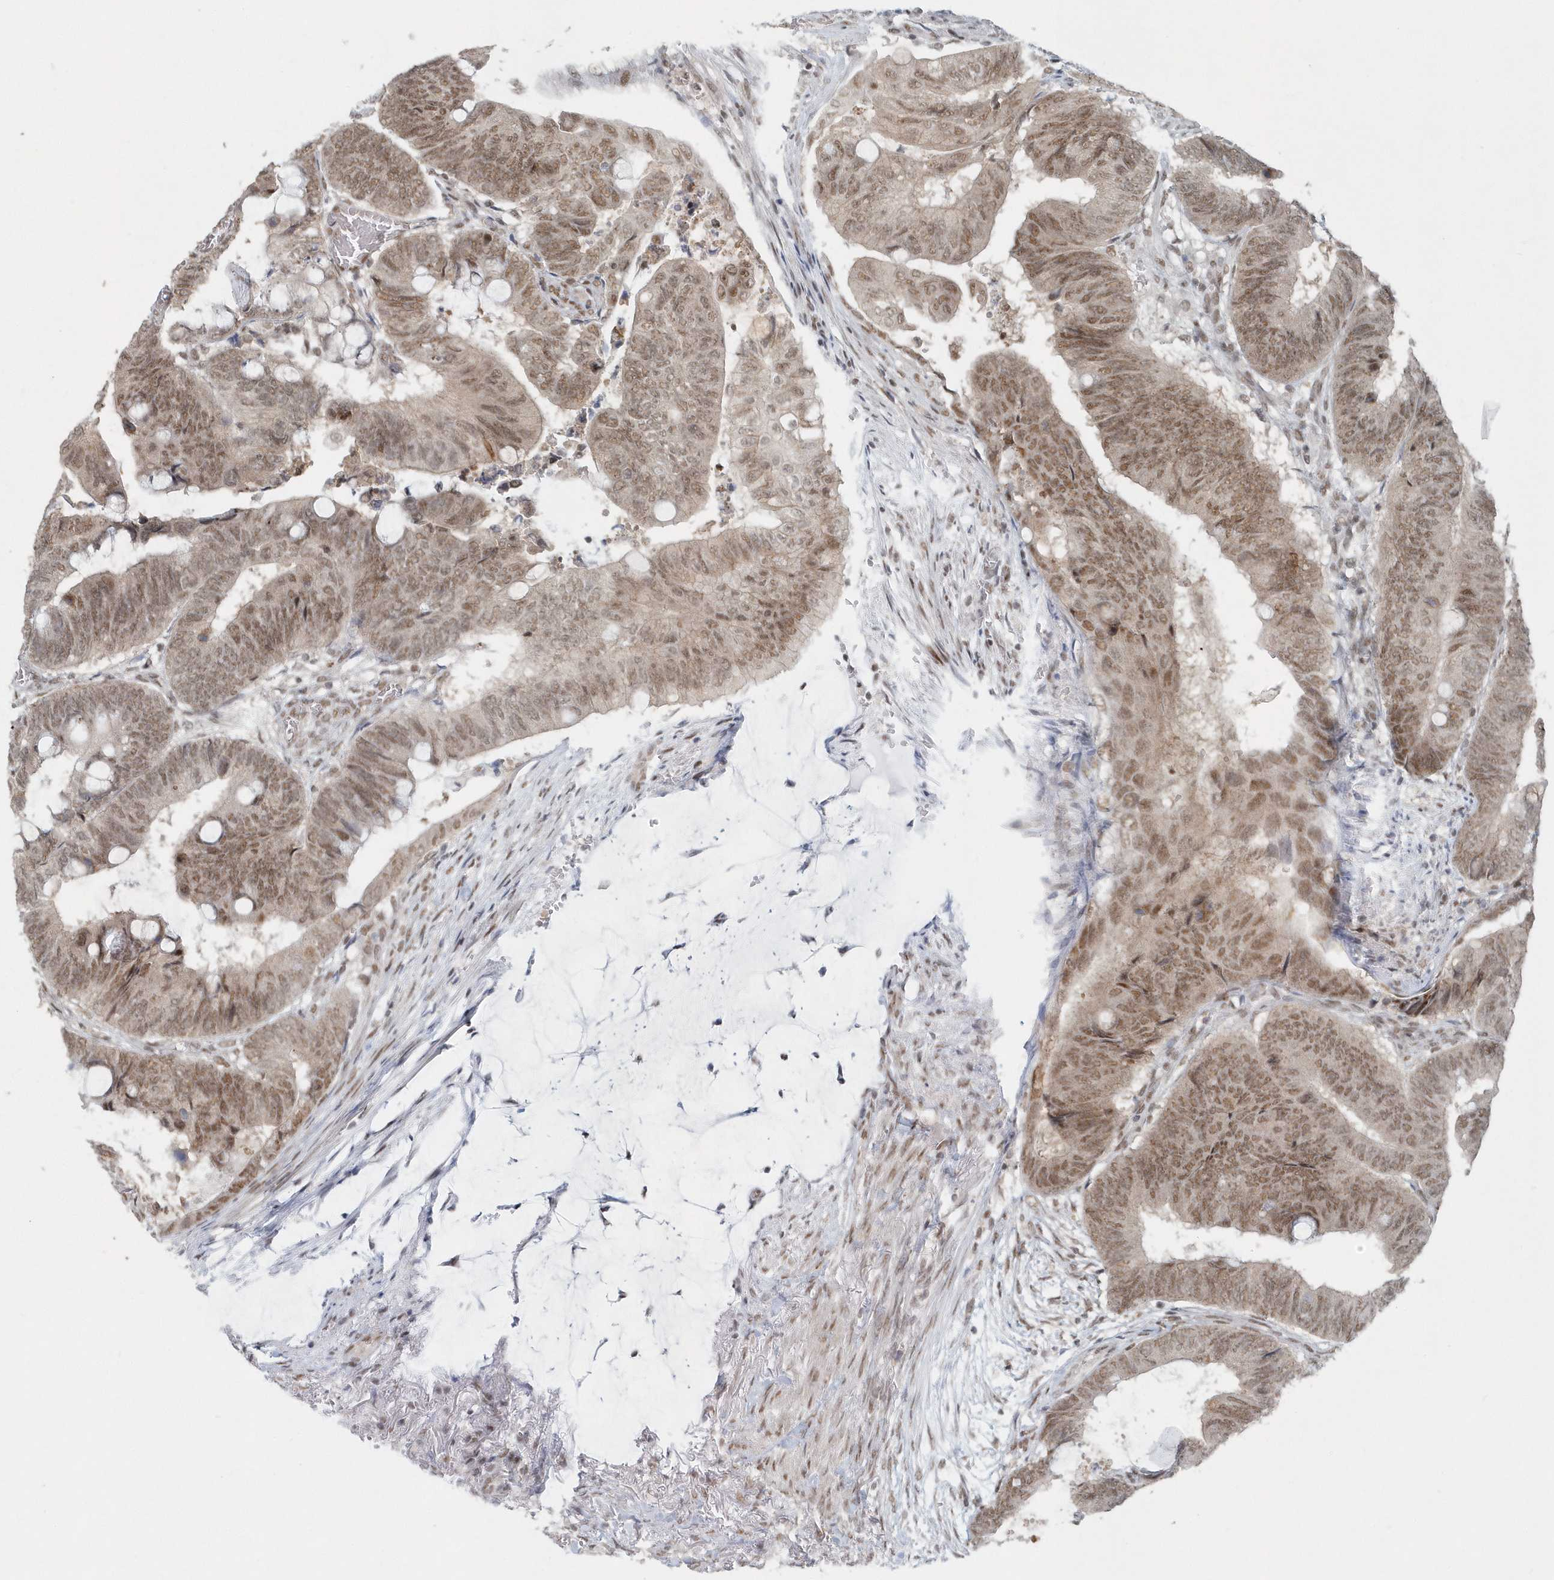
{"staining": {"intensity": "moderate", "quantity": ">75%", "location": "nuclear"}, "tissue": "colorectal cancer", "cell_type": "Tumor cells", "image_type": "cancer", "snomed": [{"axis": "morphology", "description": "Normal tissue, NOS"}, {"axis": "morphology", "description": "Adenocarcinoma, NOS"}, {"axis": "topography", "description": "Rectum"}, {"axis": "topography", "description": "Peripheral nerve tissue"}], "caption": "Colorectal cancer stained for a protein (brown) shows moderate nuclear positive positivity in about >75% of tumor cells.", "gene": "YTHDC1", "patient": {"sex": "male", "age": 92}}